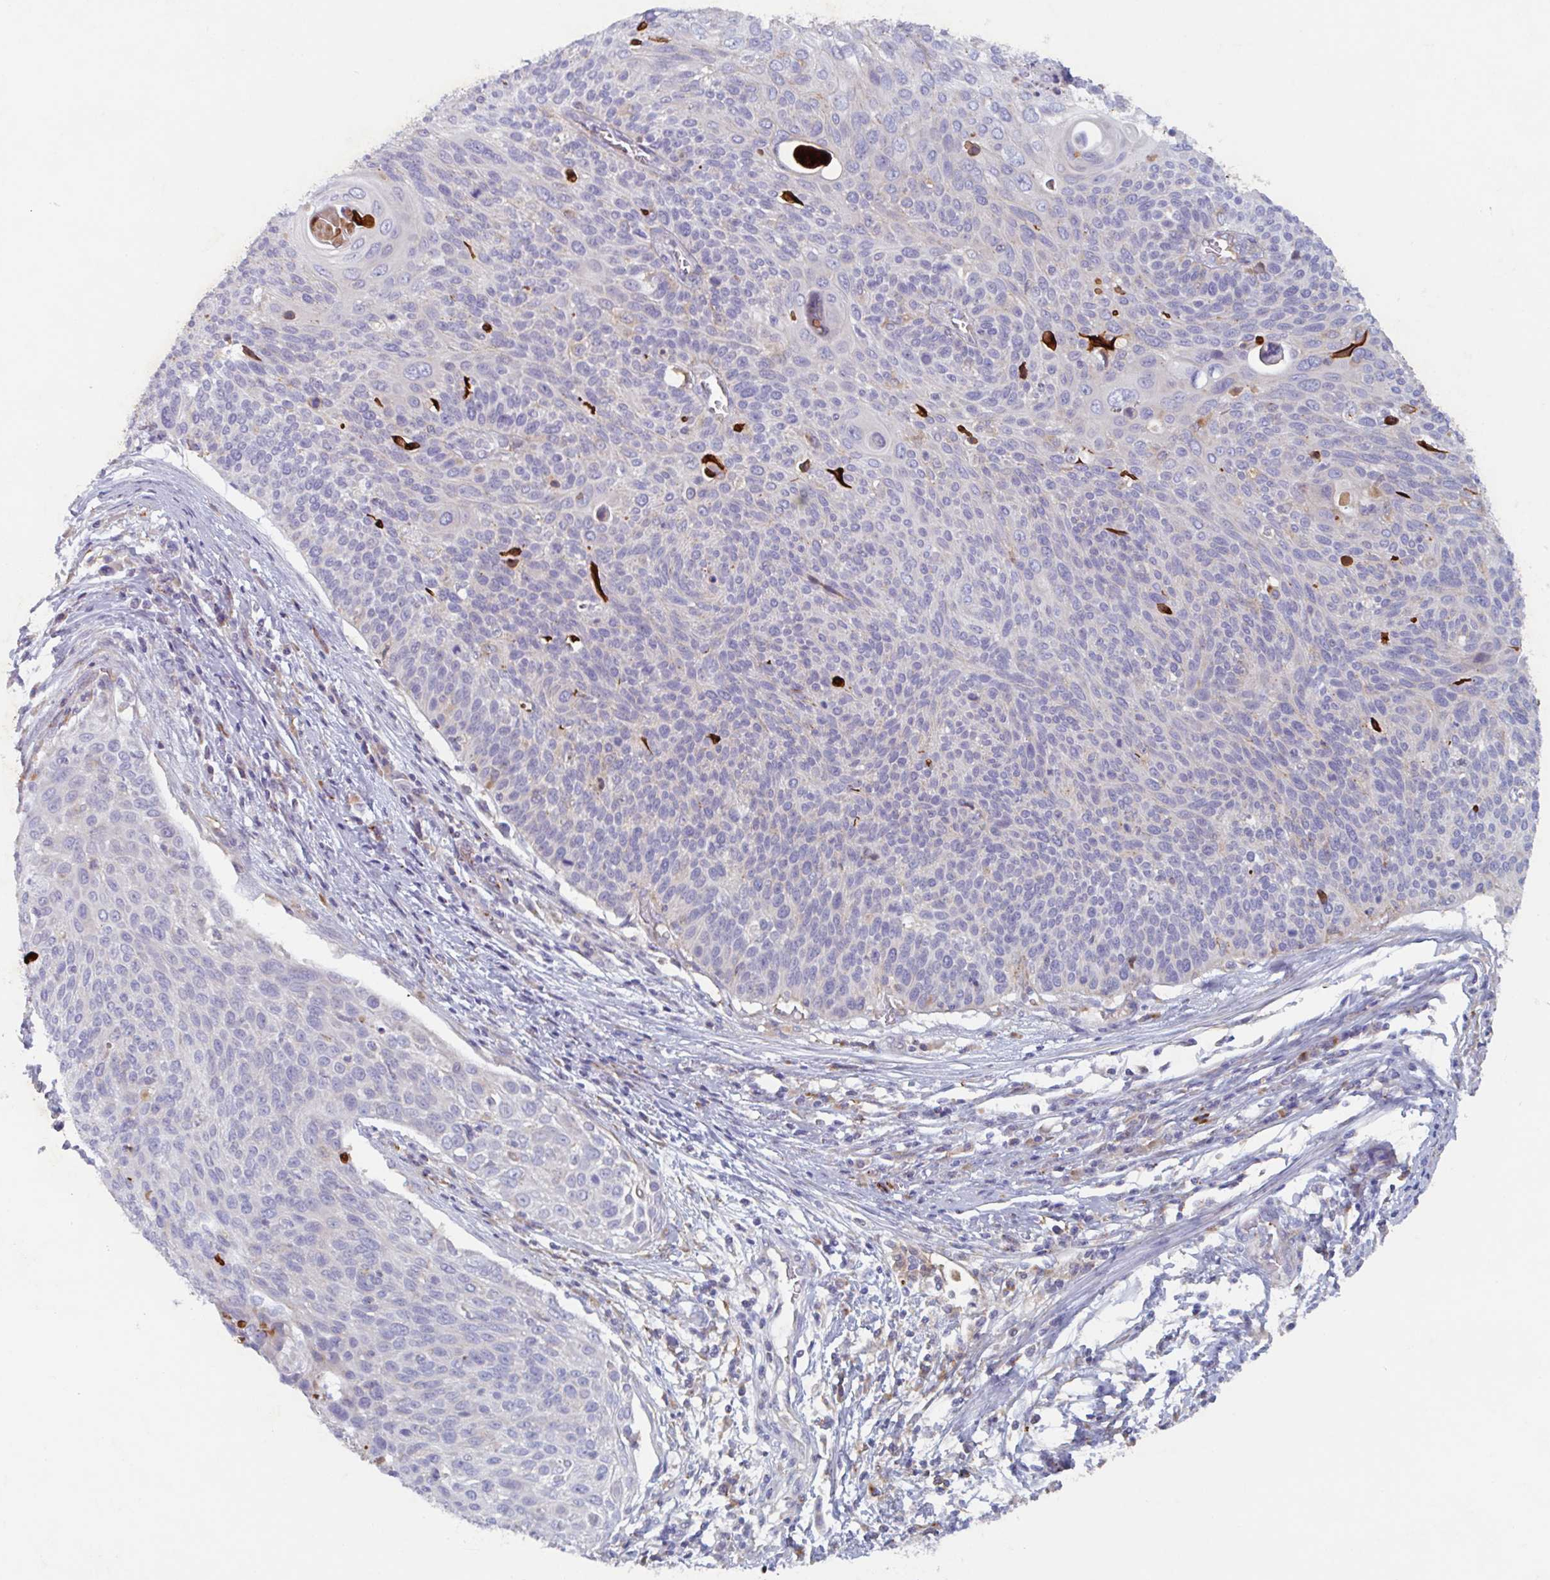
{"staining": {"intensity": "negative", "quantity": "none", "location": "none"}, "tissue": "cervical cancer", "cell_type": "Tumor cells", "image_type": "cancer", "snomed": [{"axis": "morphology", "description": "Squamous cell carcinoma, NOS"}, {"axis": "topography", "description": "Cervix"}], "caption": "A micrograph of human cervical cancer is negative for staining in tumor cells.", "gene": "MANBA", "patient": {"sex": "female", "age": 31}}